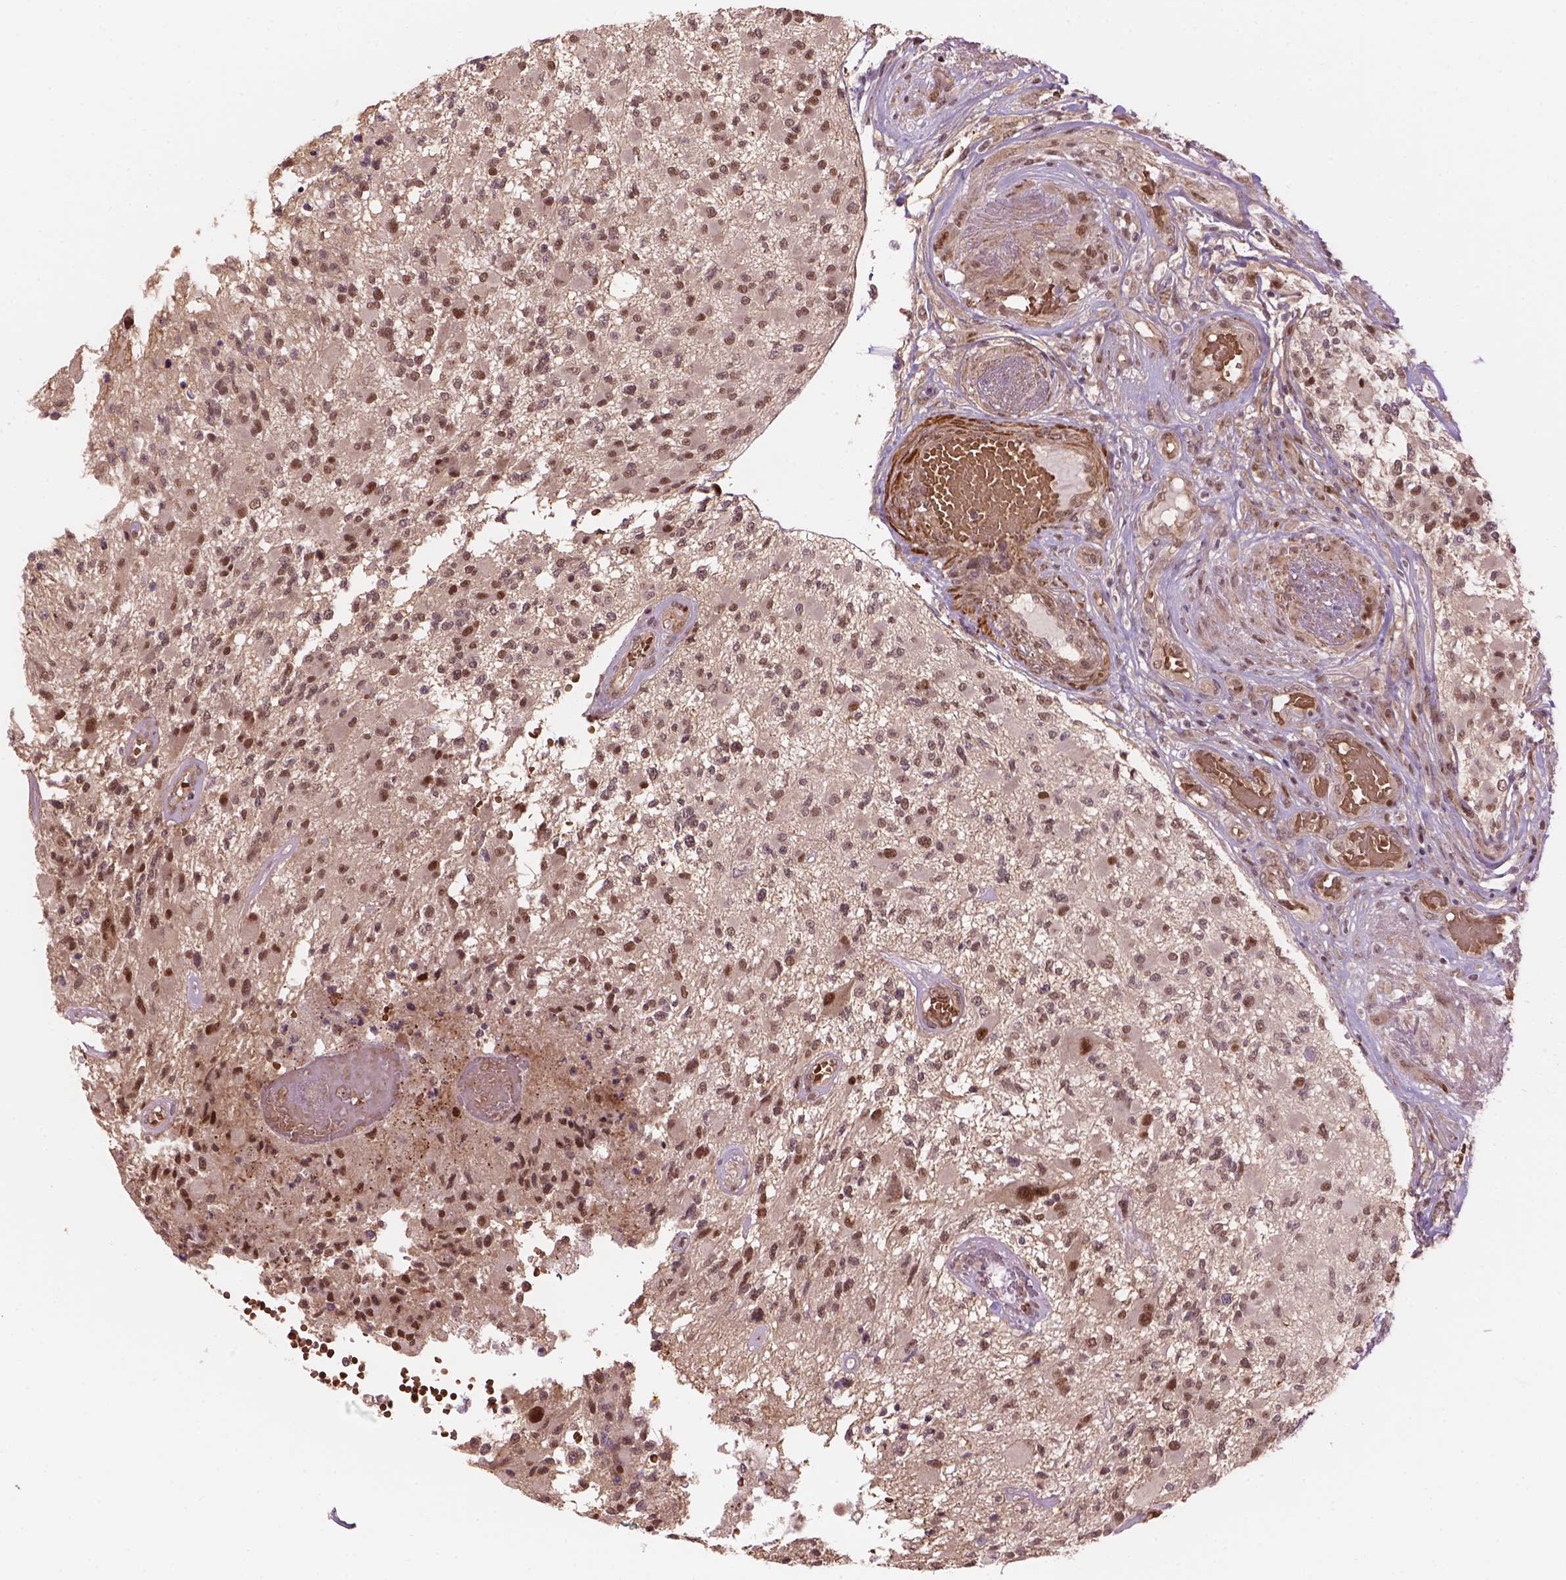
{"staining": {"intensity": "moderate", "quantity": "25%-75%", "location": "cytoplasmic/membranous,nuclear"}, "tissue": "glioma", "cell_type": "Tumor cells", "image_type": "cancer", "snomed": [{"axis": "morphology", "description": "Glioma, malignant, High grade"}, {"axis": "topography", "description": "Brain"}], "caption": "A brown stain highlights moderate cytoplasmic/membranous and nuclear positivity of a protein in high-grade glioma (malignant) tumor cells.", "gene": "PSMD11", "patient": {"sex": "female", "age": 63}}